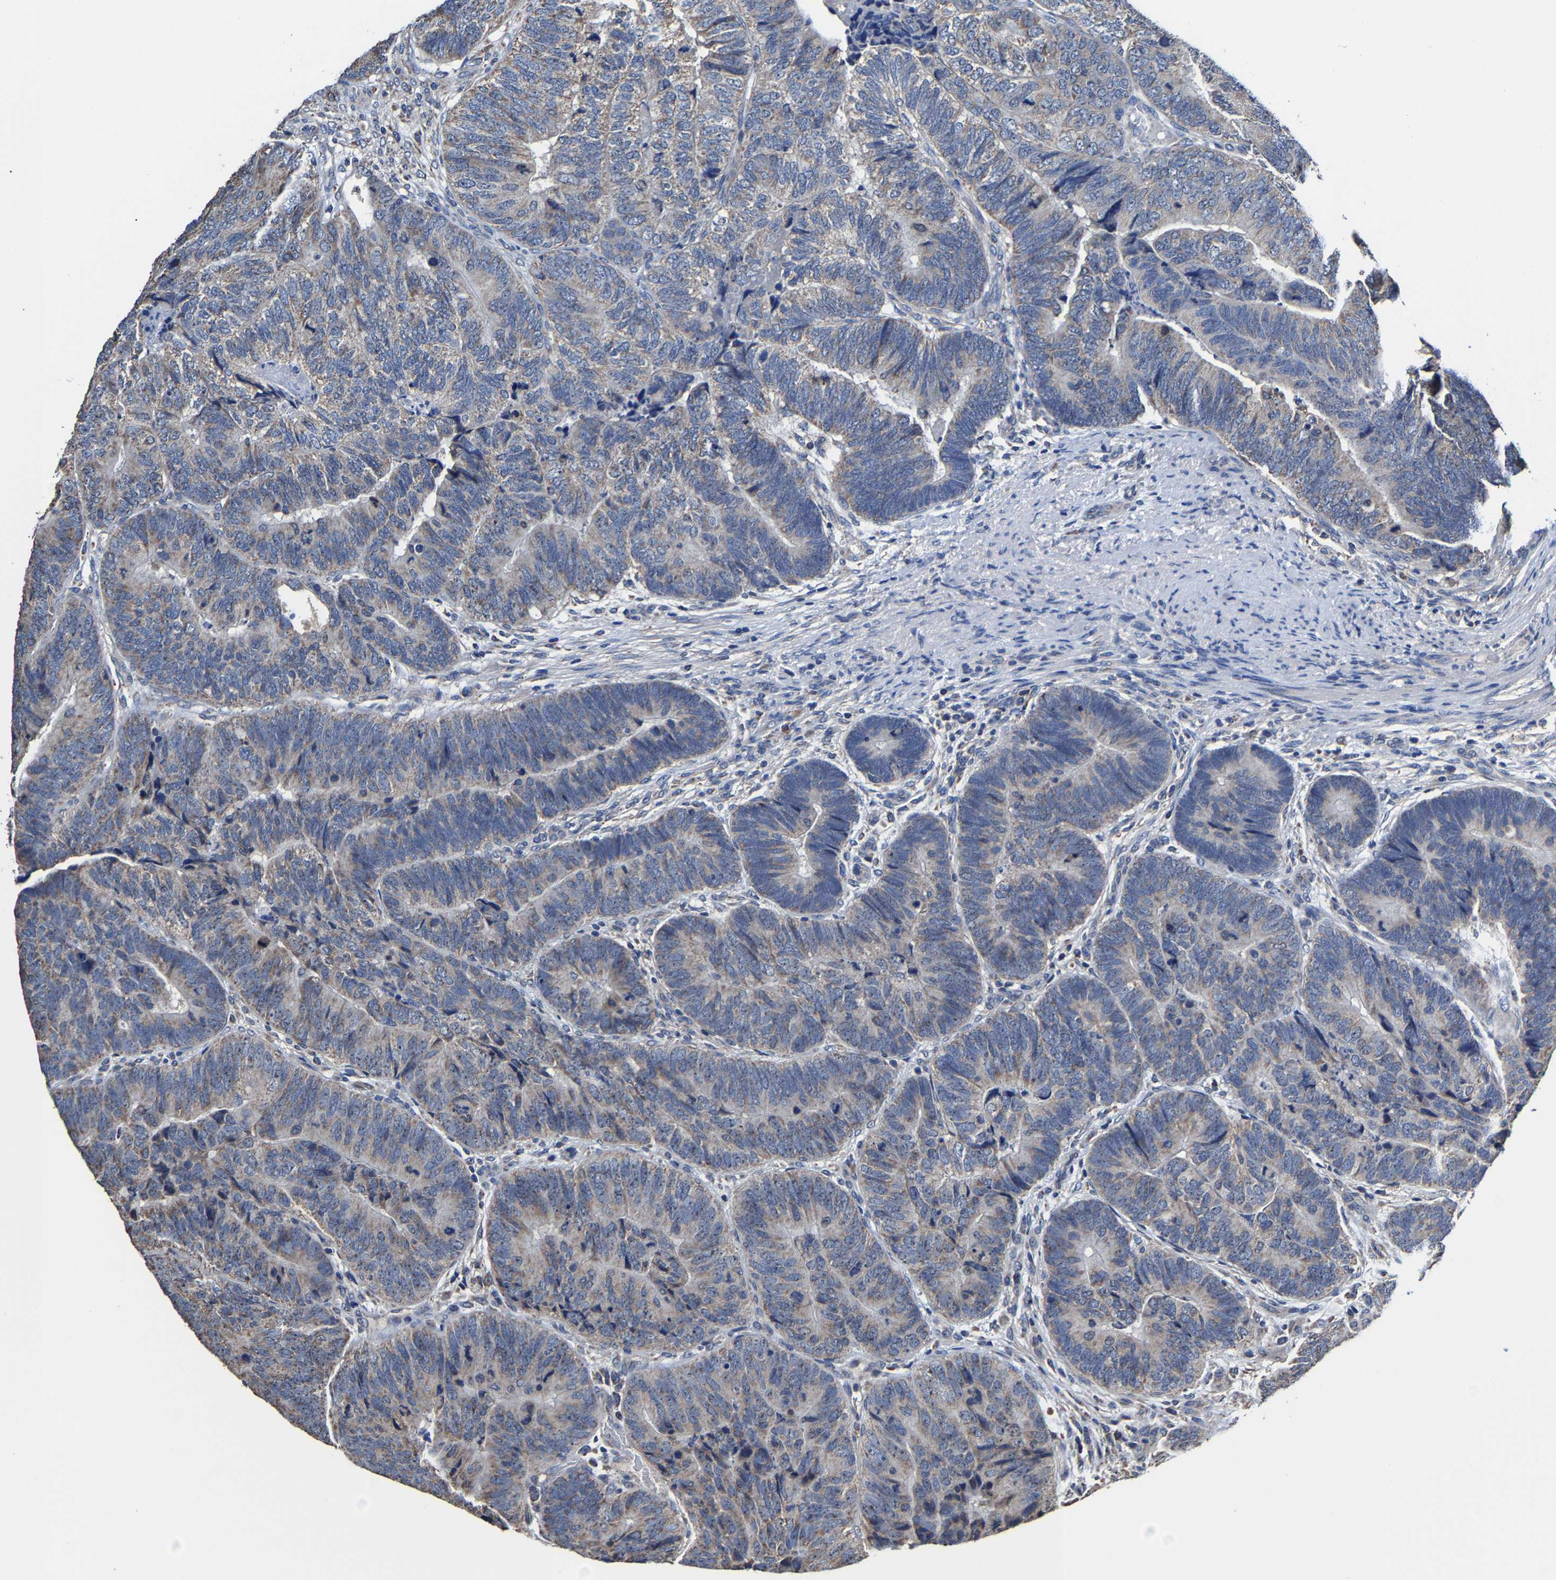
{"staining": {"intensity": "weak", "quantity": ">75%", "location": "cytoplasmic/membranous"}, "tissue": "colorectal cancer", "cell_type": "Tumor cells", "image_type": "cancer", "snomed": [{"axis": "morphology", "description": "Adenocarcinoma, NOS"}, {"axis": "topography", "description": "Colon"}], "caption": "Immunohistochemical staining of human colorectal cancer demonstrates low levels of weak cytoplasmic/membranous positivity in about >75% of tumor cells.", "gene": "ZCCHC7", "patient": {"sex": "female", "age": 67}}